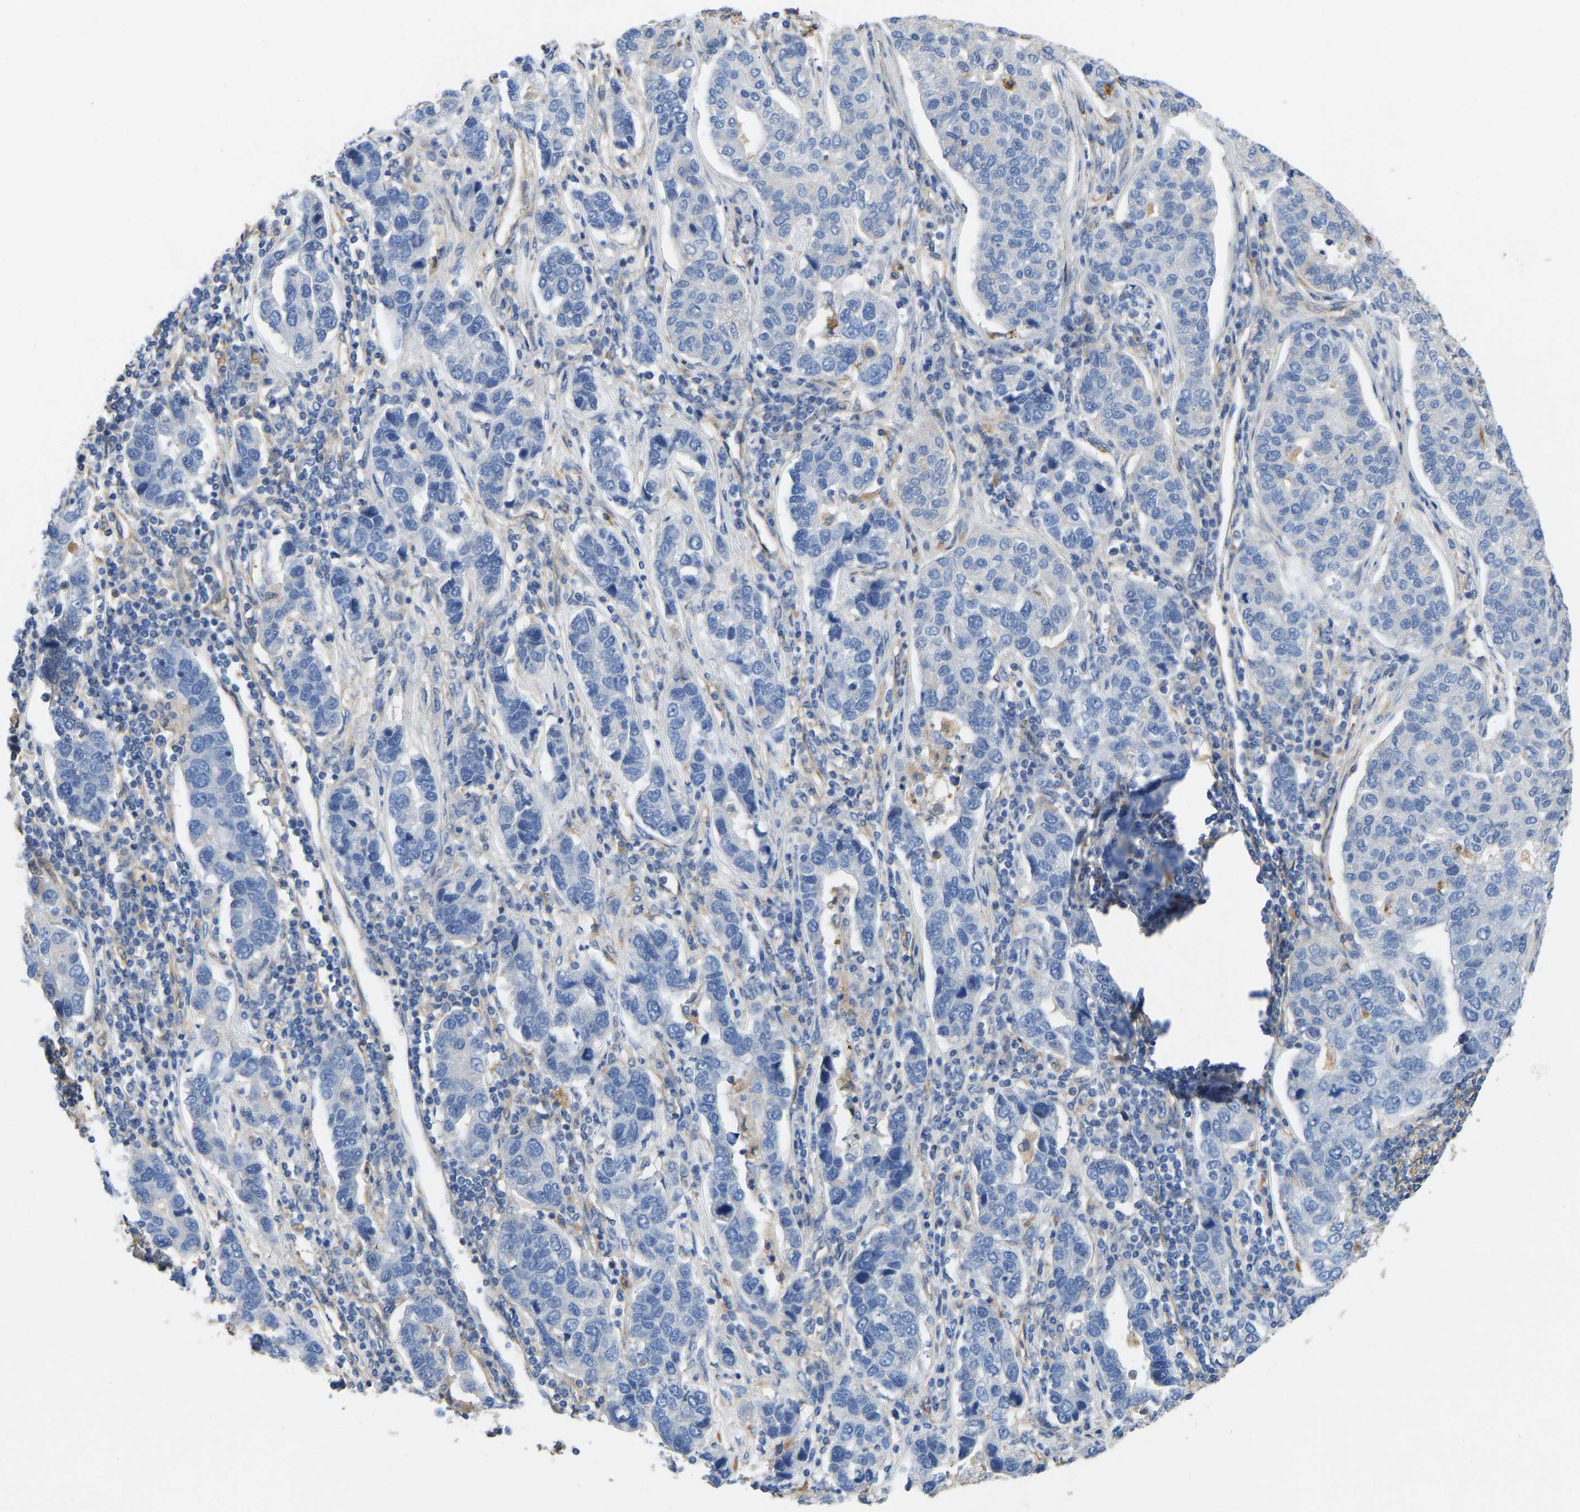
{"staining": {"intensity": "negative", "quantity": "none", "location": "none"}, "tissue": "pancreatic cancer", "cell_type": "Tumor cells", "image_type": "cancer", "snomed": [{"axis": "morphology", "description": "Adenocarcinoma, NOS"}, {"axis": "topography", "description": "Pancreas"}], "caption": "High power microscopy photomicrograph of an immunohistochemistry (IHC) image of pancreatic adenocarcinoma, revealing no significant expression in tumor cells.", "gene": "ELMO2", "patient": {"sex": "female", "age": 61}}